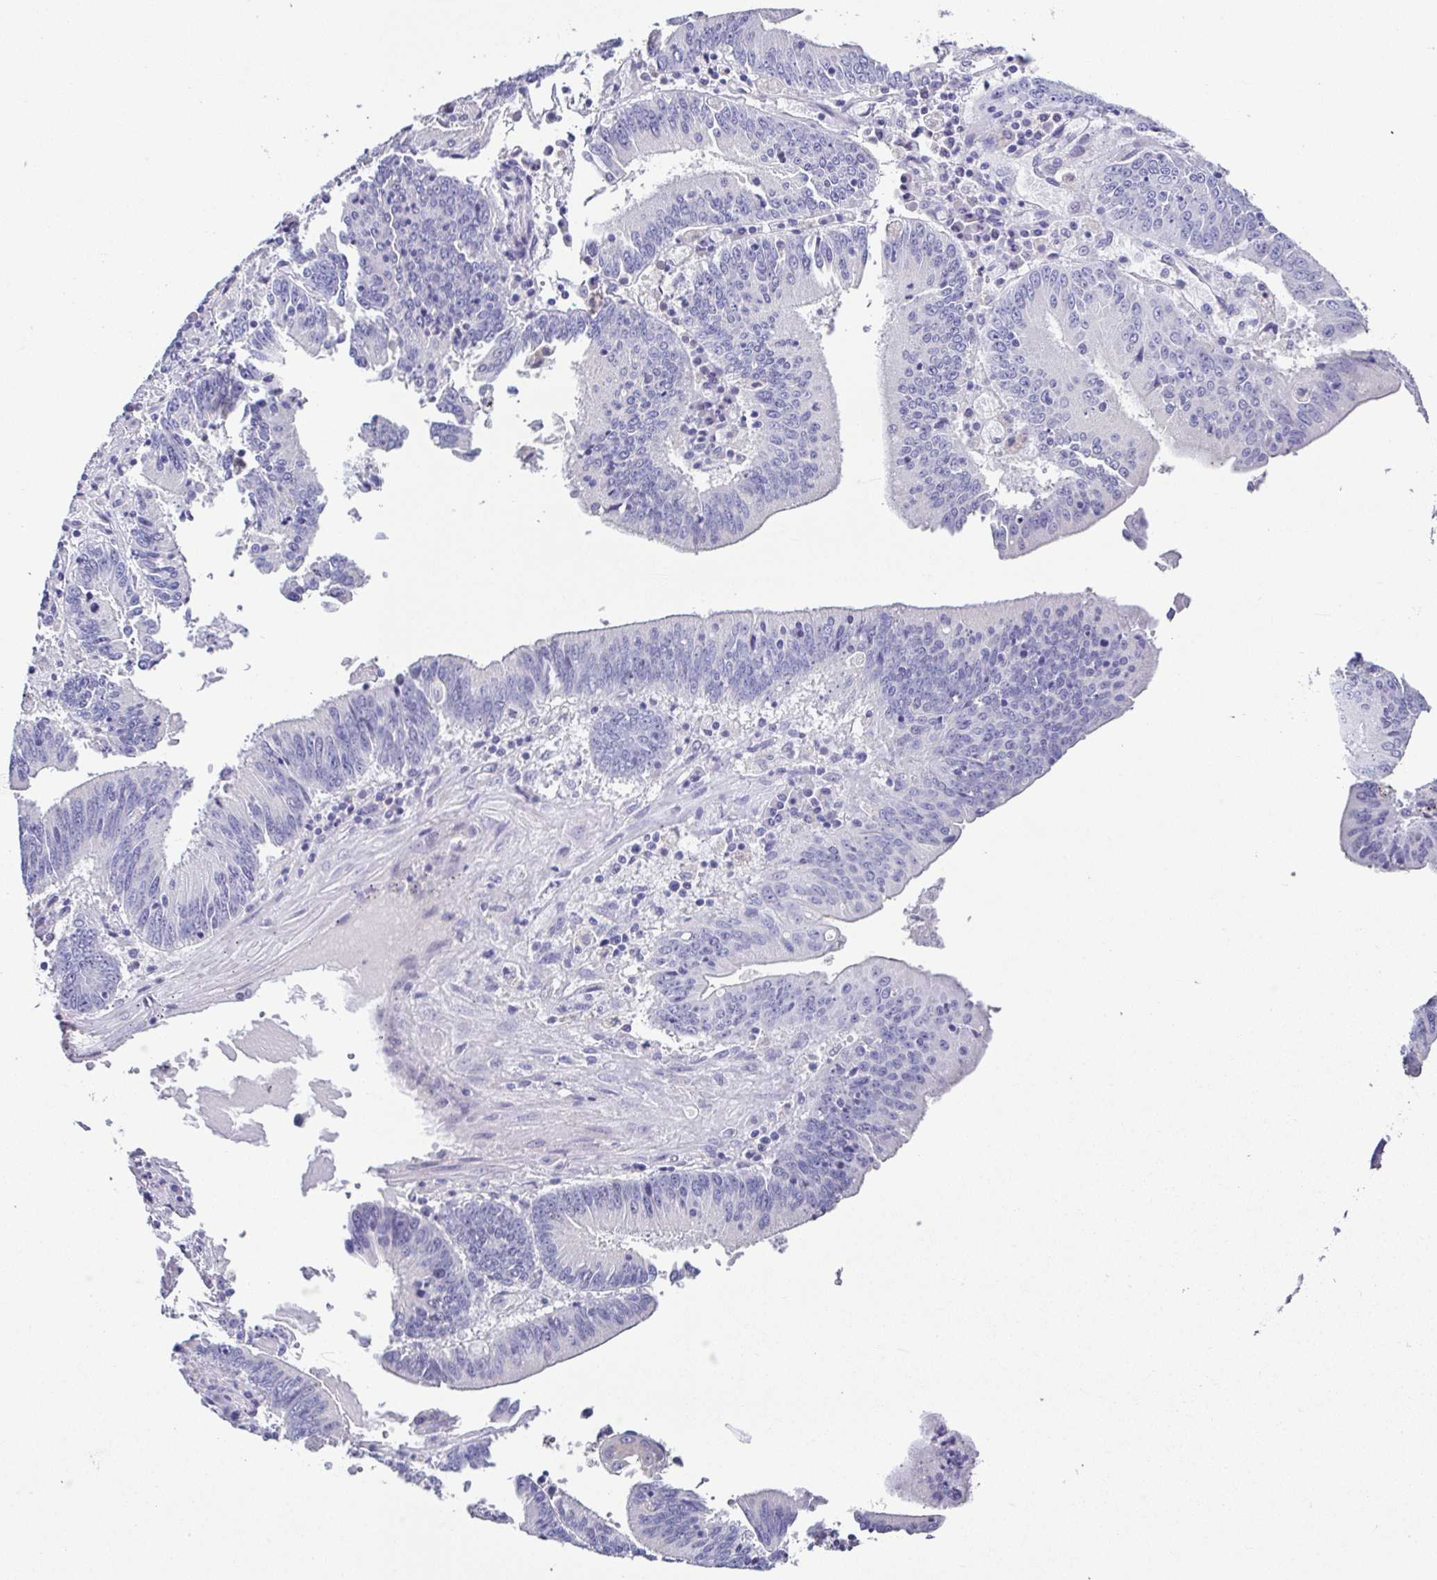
{"staining": {"intensity": "negative", "quantity": "none", "location": "none"}, "tissue": "stomach cancer", "cell_type": "Tumor cells", "image_type": "cancer", "snomed": [{"axis": "morphology", "description": "Adenocarcinoma, NOS"}, {"axis": "topography", "description": "Stomach, upper"}], "caption": "Image shows no protein expression in tumor cells of stomach cancer tissue.", "gene": "RDH11", "patient": {"sex": "male", "age": 68}}